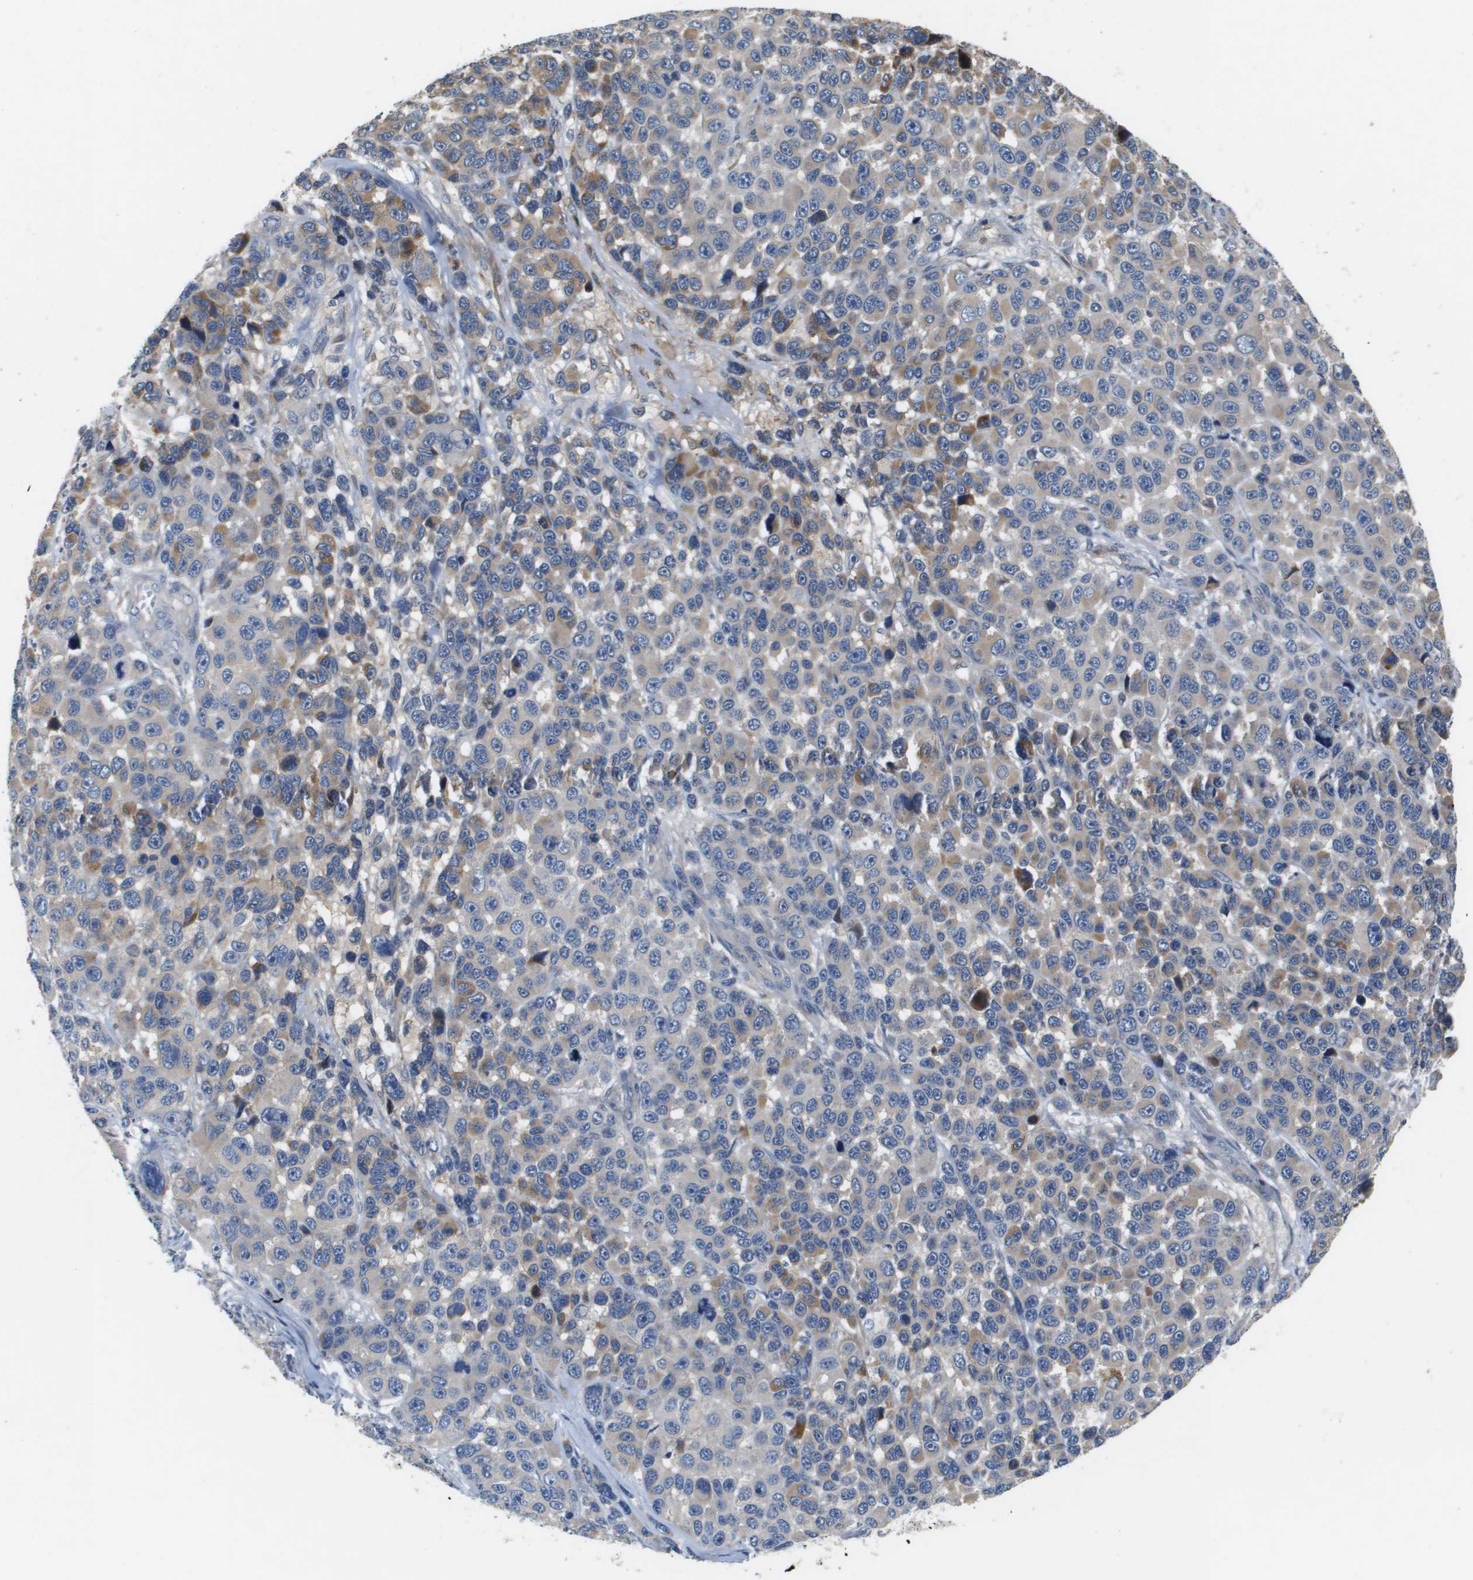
{"staining": {"intensity": "moderate", "quantity": "<25%", "location": "cytoplasmic/membranous"}, "tissue": "melanoma", "cell_type": "Tumor cells", "image_type": "cancer", "snomed": [{"axis": "morphology", "description": "Malignant melanoma, NOS"}, {"axis": "topography", "description": "Skin"}], "caption": "Protein staining reveals moderate cytoplasmic/membranous expression in approximately <25% of tumor cells in melanoma.", "gene": "SCN4B", "patient": {"sex": "male", "age": 53}}